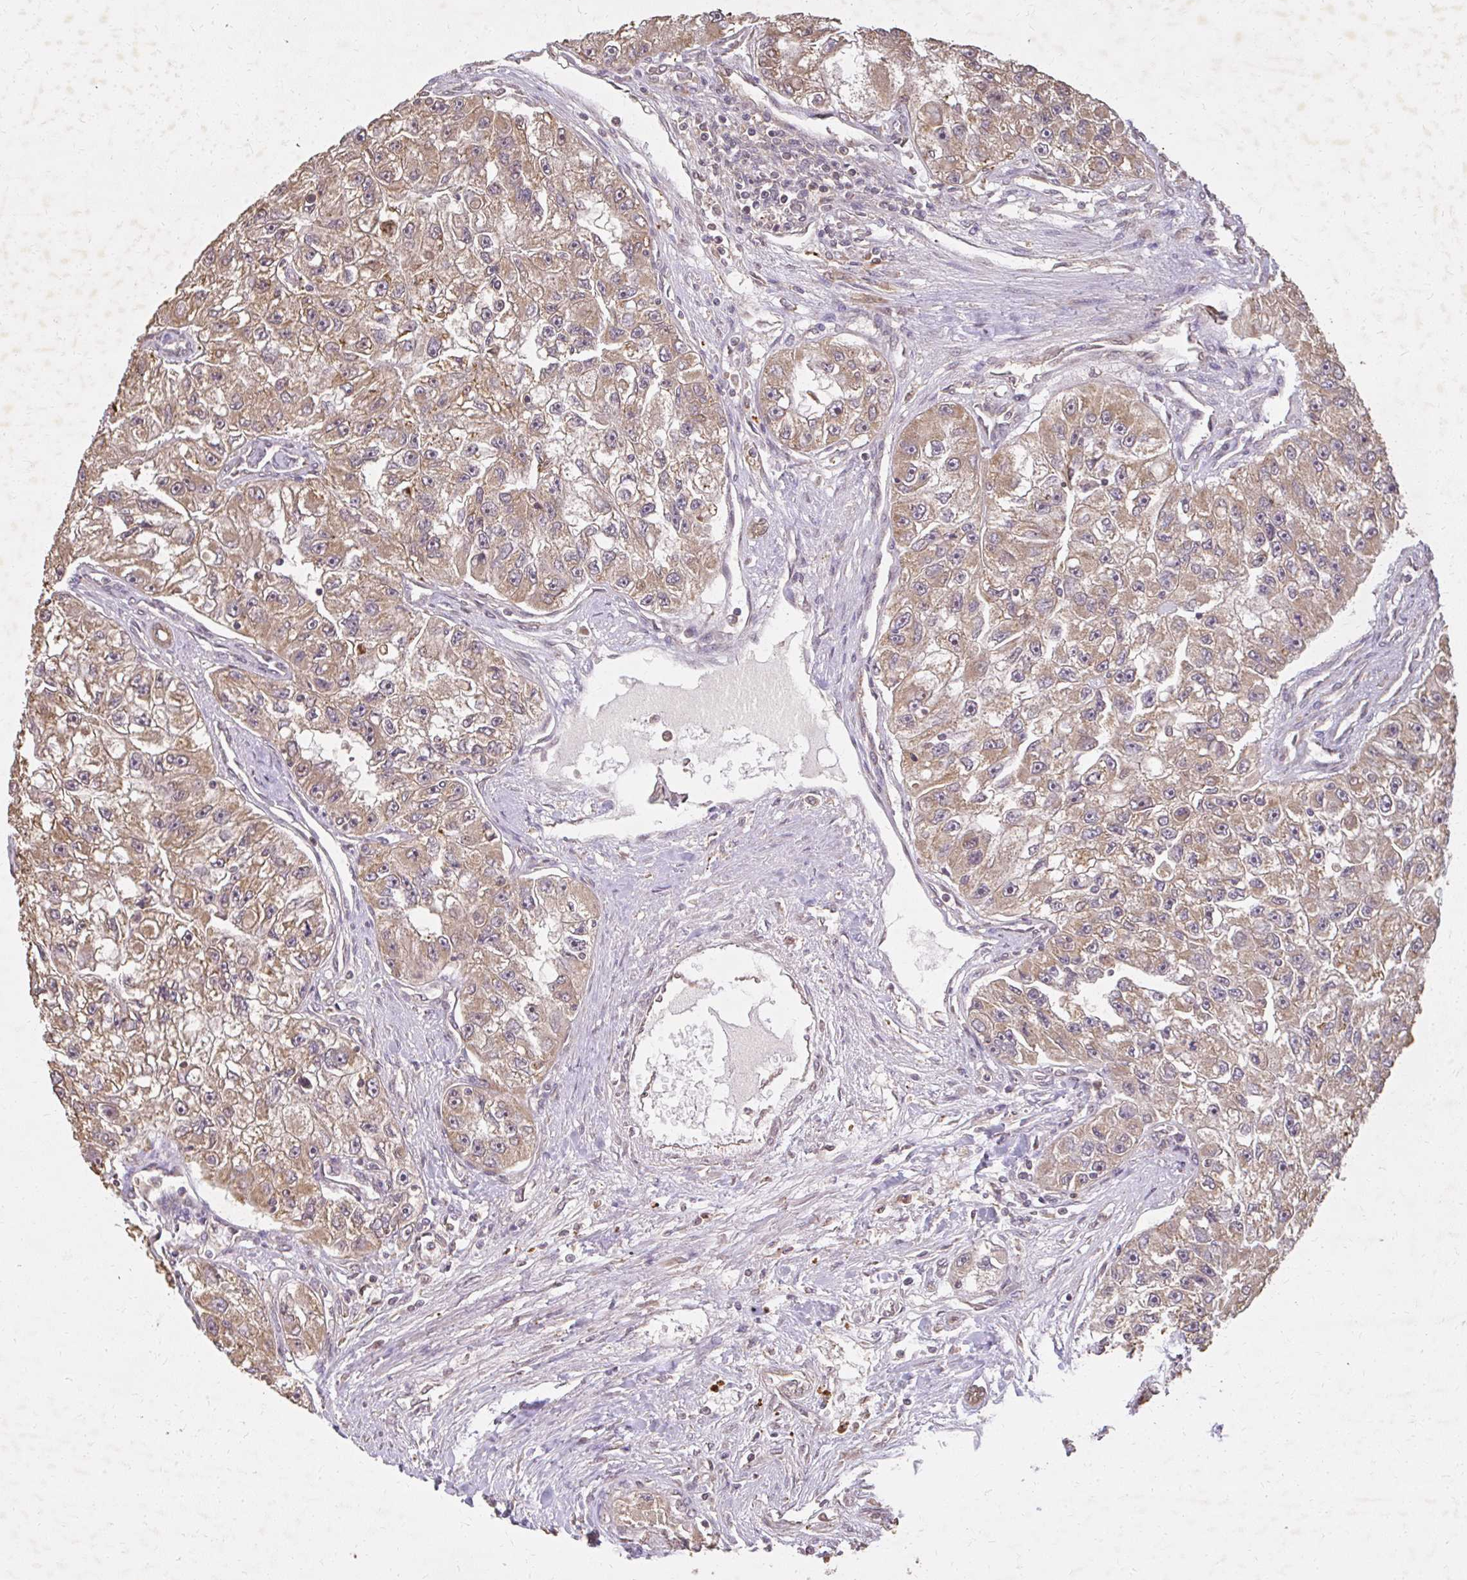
{"staining": {"intensity": "moderate", "quantity": ">75%", "location": "cytoplasmic/membranous"}, "tissue": "renal cancer", "cell_type": "Tumor cells", "image_type": "cancer", "snomed": [{"axis": "morphology", "description": "Adenocarcinoma, NOS"}, {"axis": "topography", "description": "Kidney"}], "caption": "The micrograph shows a brown stain indicating the presence of a protein in the cytoplasmic/membranous of tumor cells in renal cancer.", "gene": "LARS2", "patient": {"sex": "male", "age": 63}}